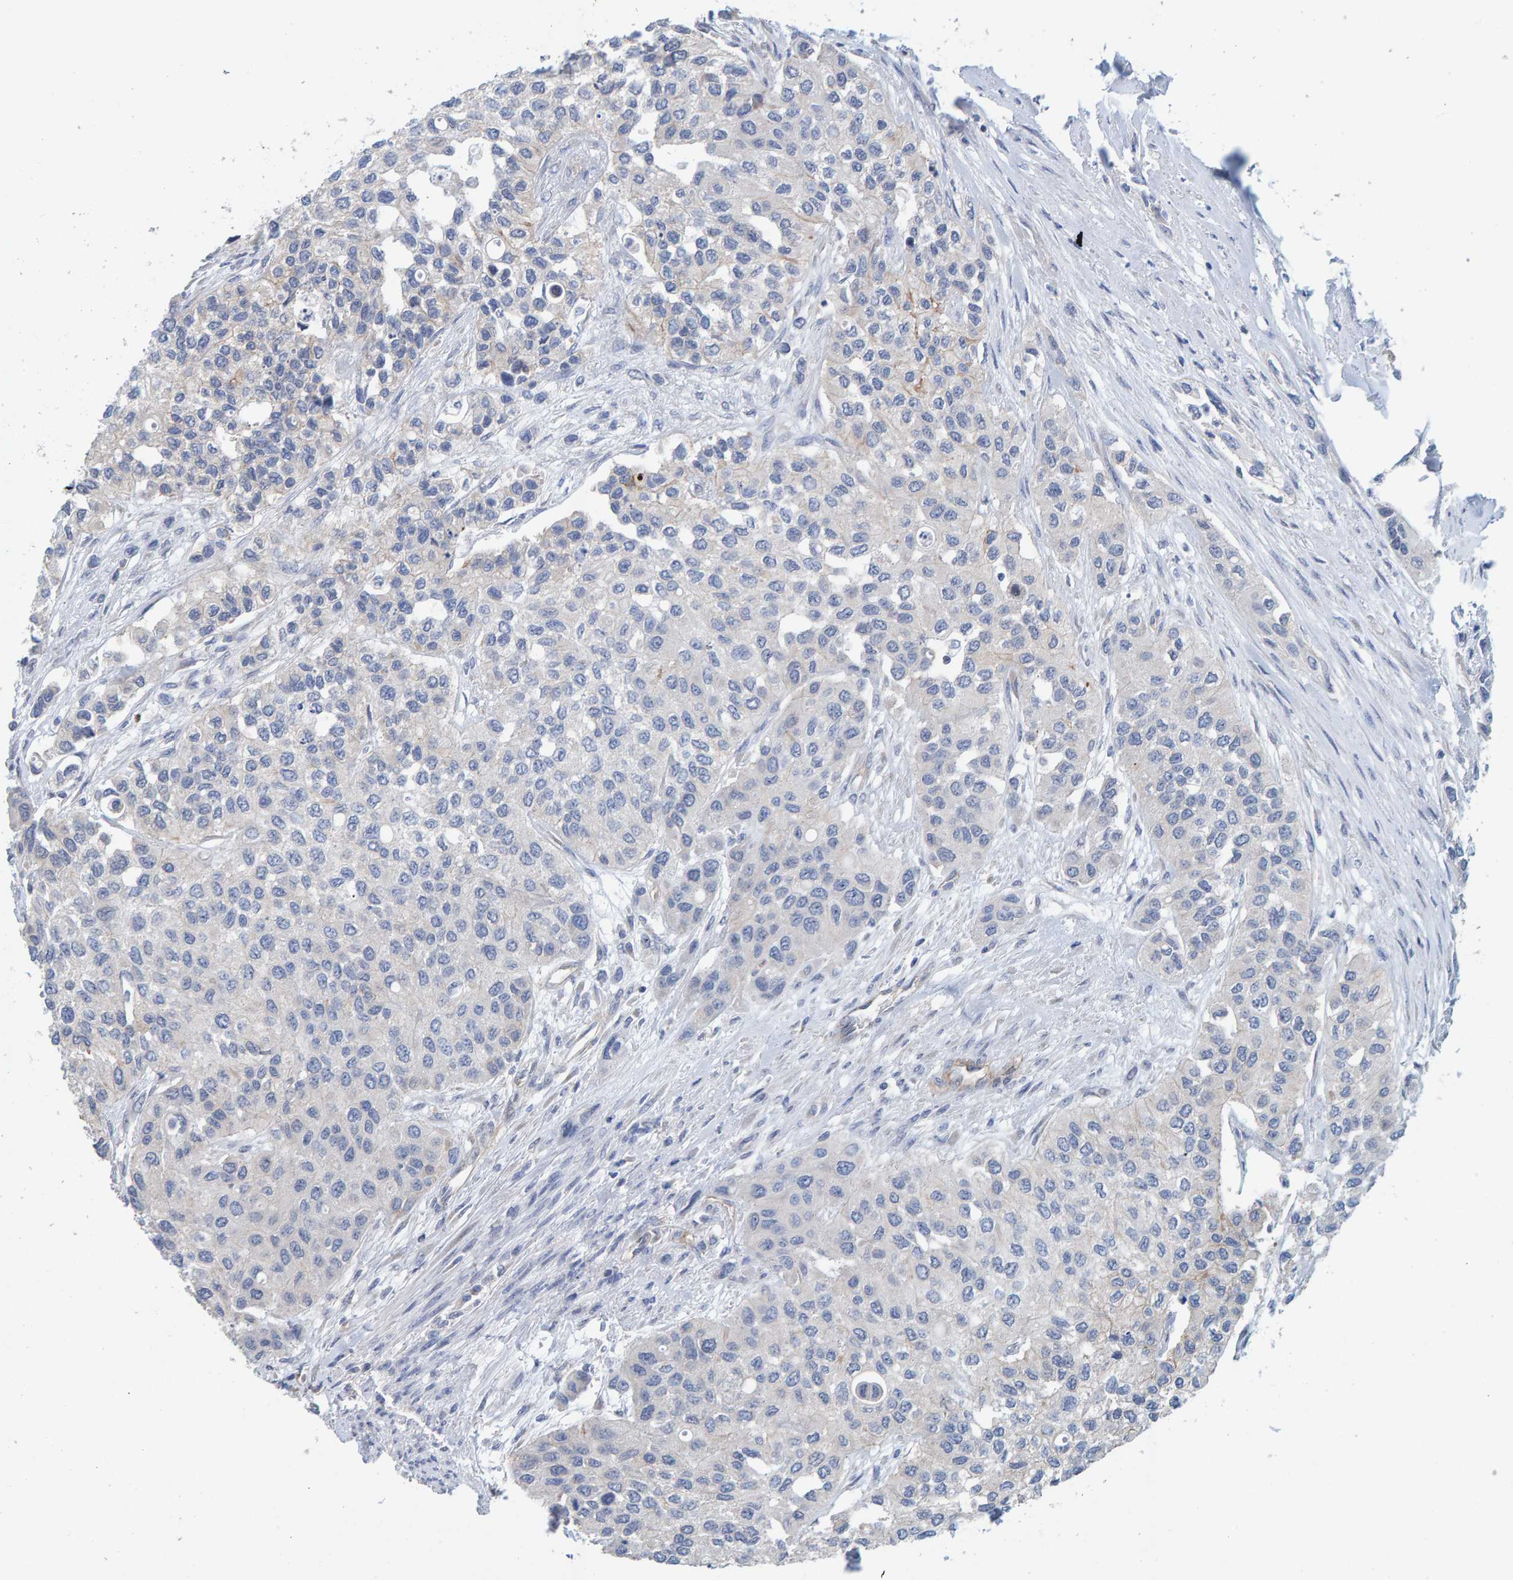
{"staining": {"intensity": "negative", "quantity": "none", "location": "none"}, "tissue": "urothelial cancer", "cell_type": "Tumor cells", "image_type": "cancer", "snomed": [{"axis": "morphology", "description": "Urothelial carcinoma, High grade"}, {"axis": "topography", "description": "Urinary bladder"}], "caption": "Immunohistochemistry (IHC) of urothelial cancer shows no staining in tumor cells.", "gene": "RGP1", "patient": {"sex": "female", "age": 56}}